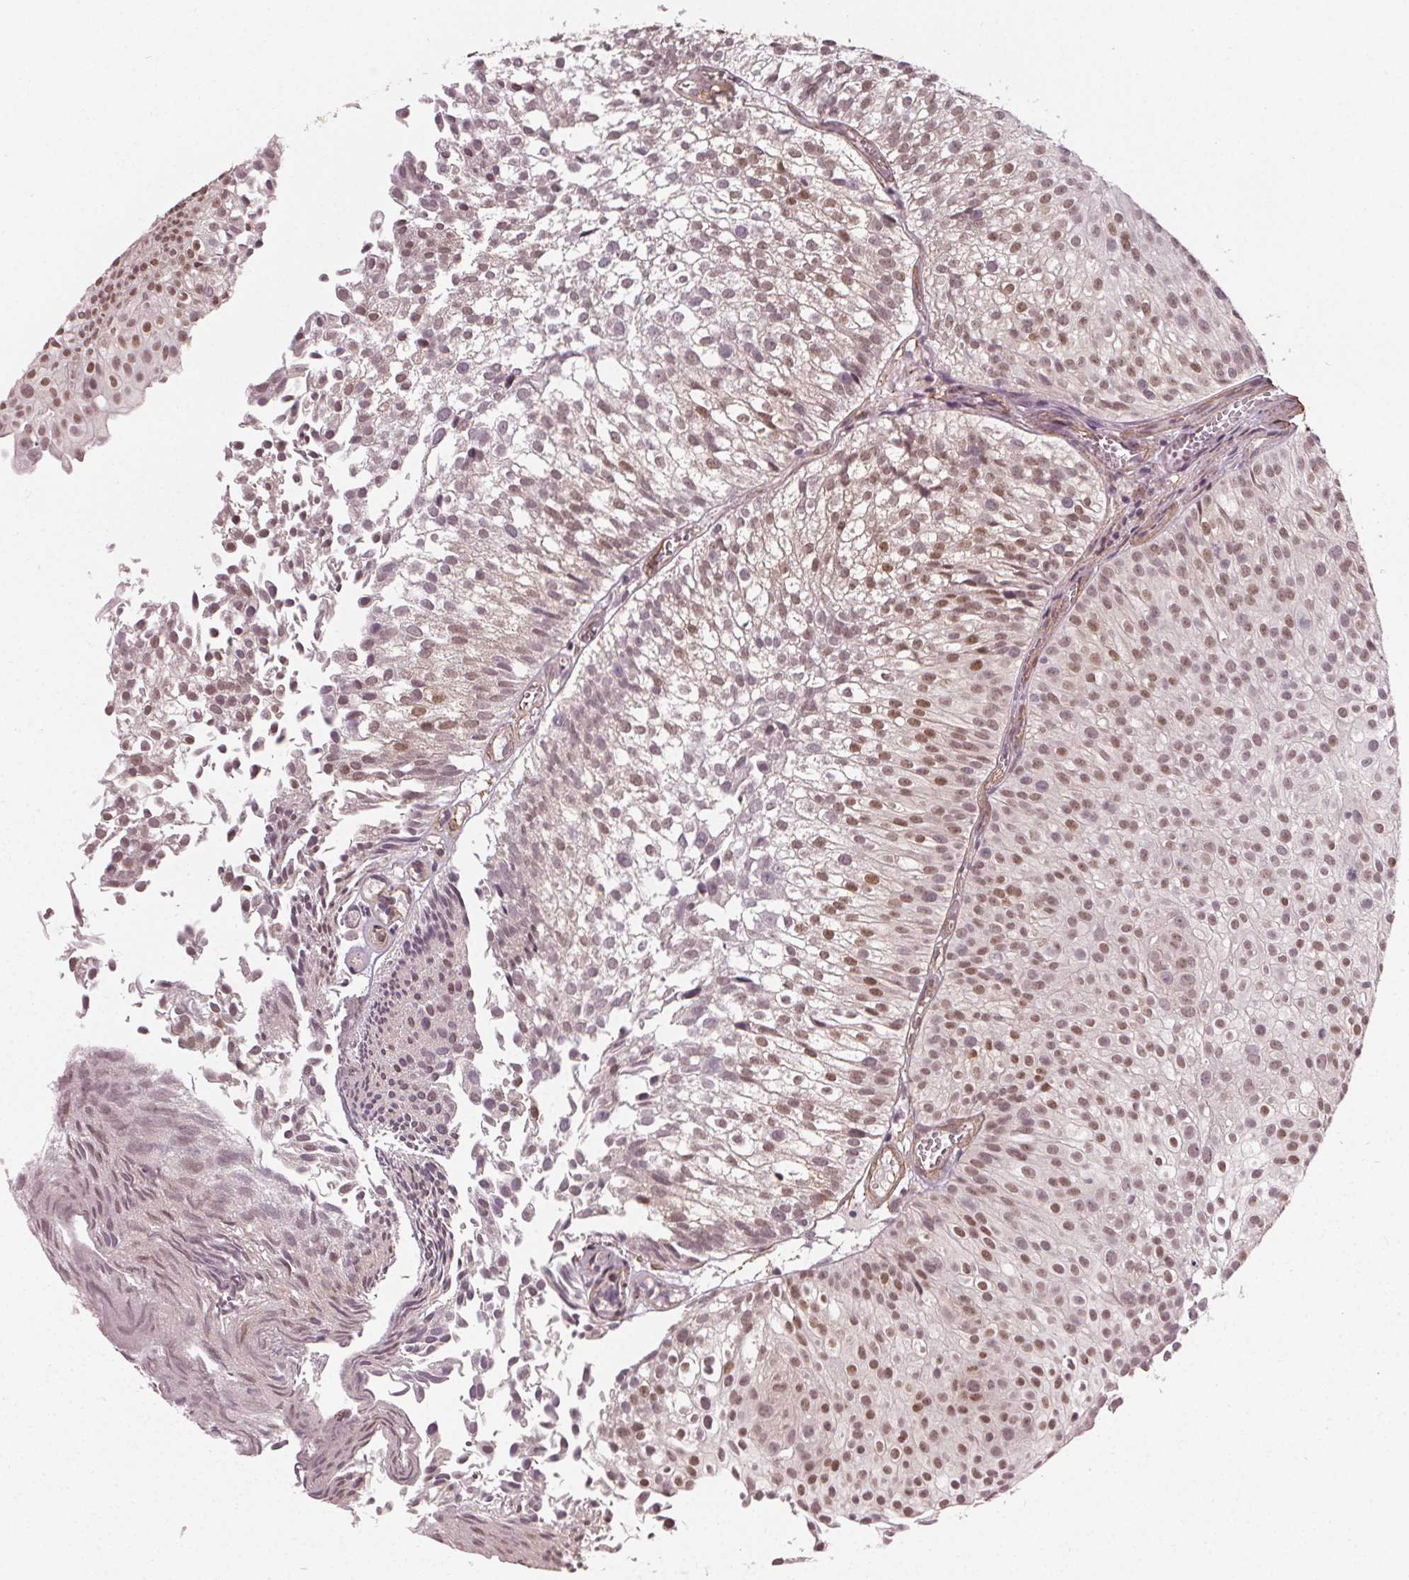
{"staining": {"intensity": "moderate", "quantity": "25%-75%", "location": "nuclear"}, "tissue": "urothelial cancer", "cell_type": "Tumor cells", "image_type": "cancer", "snomed": [{"axis": "morphology", "description": "Urothelial carcinoma, Low grade"}, {"axis": "topography", "description": "Urinary bladder"}], "caption": "Moderate nuclear expression is present in approximately 25%-75% of tumor cells in low-grade urothelial carcinoma. (Stains: DAB in brown, nuclei in blue, Microscopy: brightfield microscopy at high magnification).", "gene": "PKP1", "patient": {"sex": "male", "age": 70}}